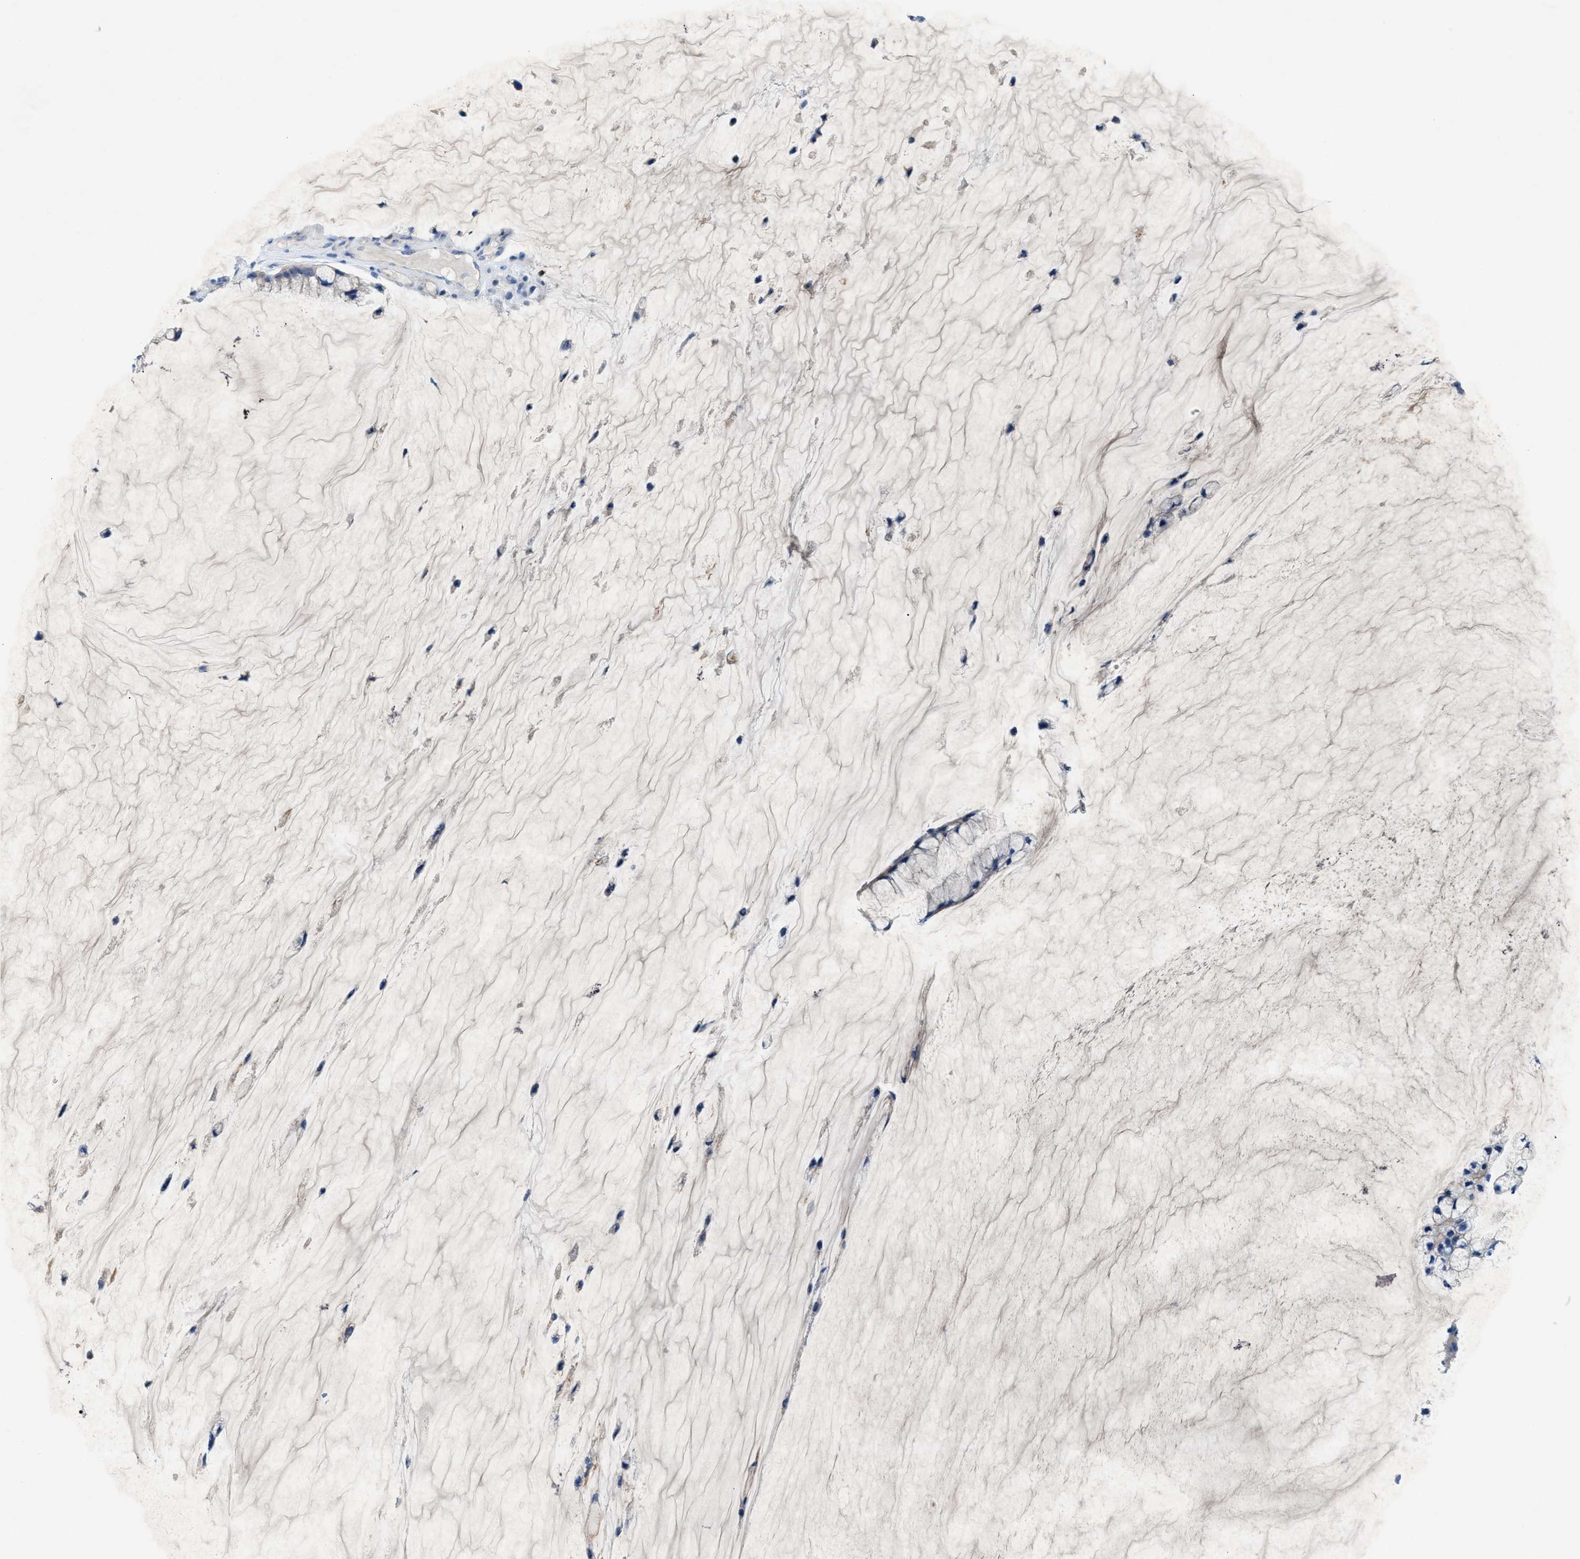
{"staining": {"intensity": "negative", "quantity": "none", "location": "none"}, "tissue": "ovarian cancer", "cell_type": "Tumor cells", "image_type": "cancer", "snomed": [{"axis": "morphology", "description": "Cystadenocarcinoma, mucinous, NOS"}, {"axis": "topography", "description": "Ovary"}], "caption": "IHC micrograph of neoplastic tissue: ovarian mucinous cystadenocarcinoma stained with DAB (3,3'-diaminobenzidine) displays no significant protein expression in tumor cells. (Brightfield microscopy of DAB (3,3'-diaminobenzidine) immunohistochemistry (IHC) at high magnification).", "gene": "CMTM1", "patient": {"sex": "female", "age": 39}}